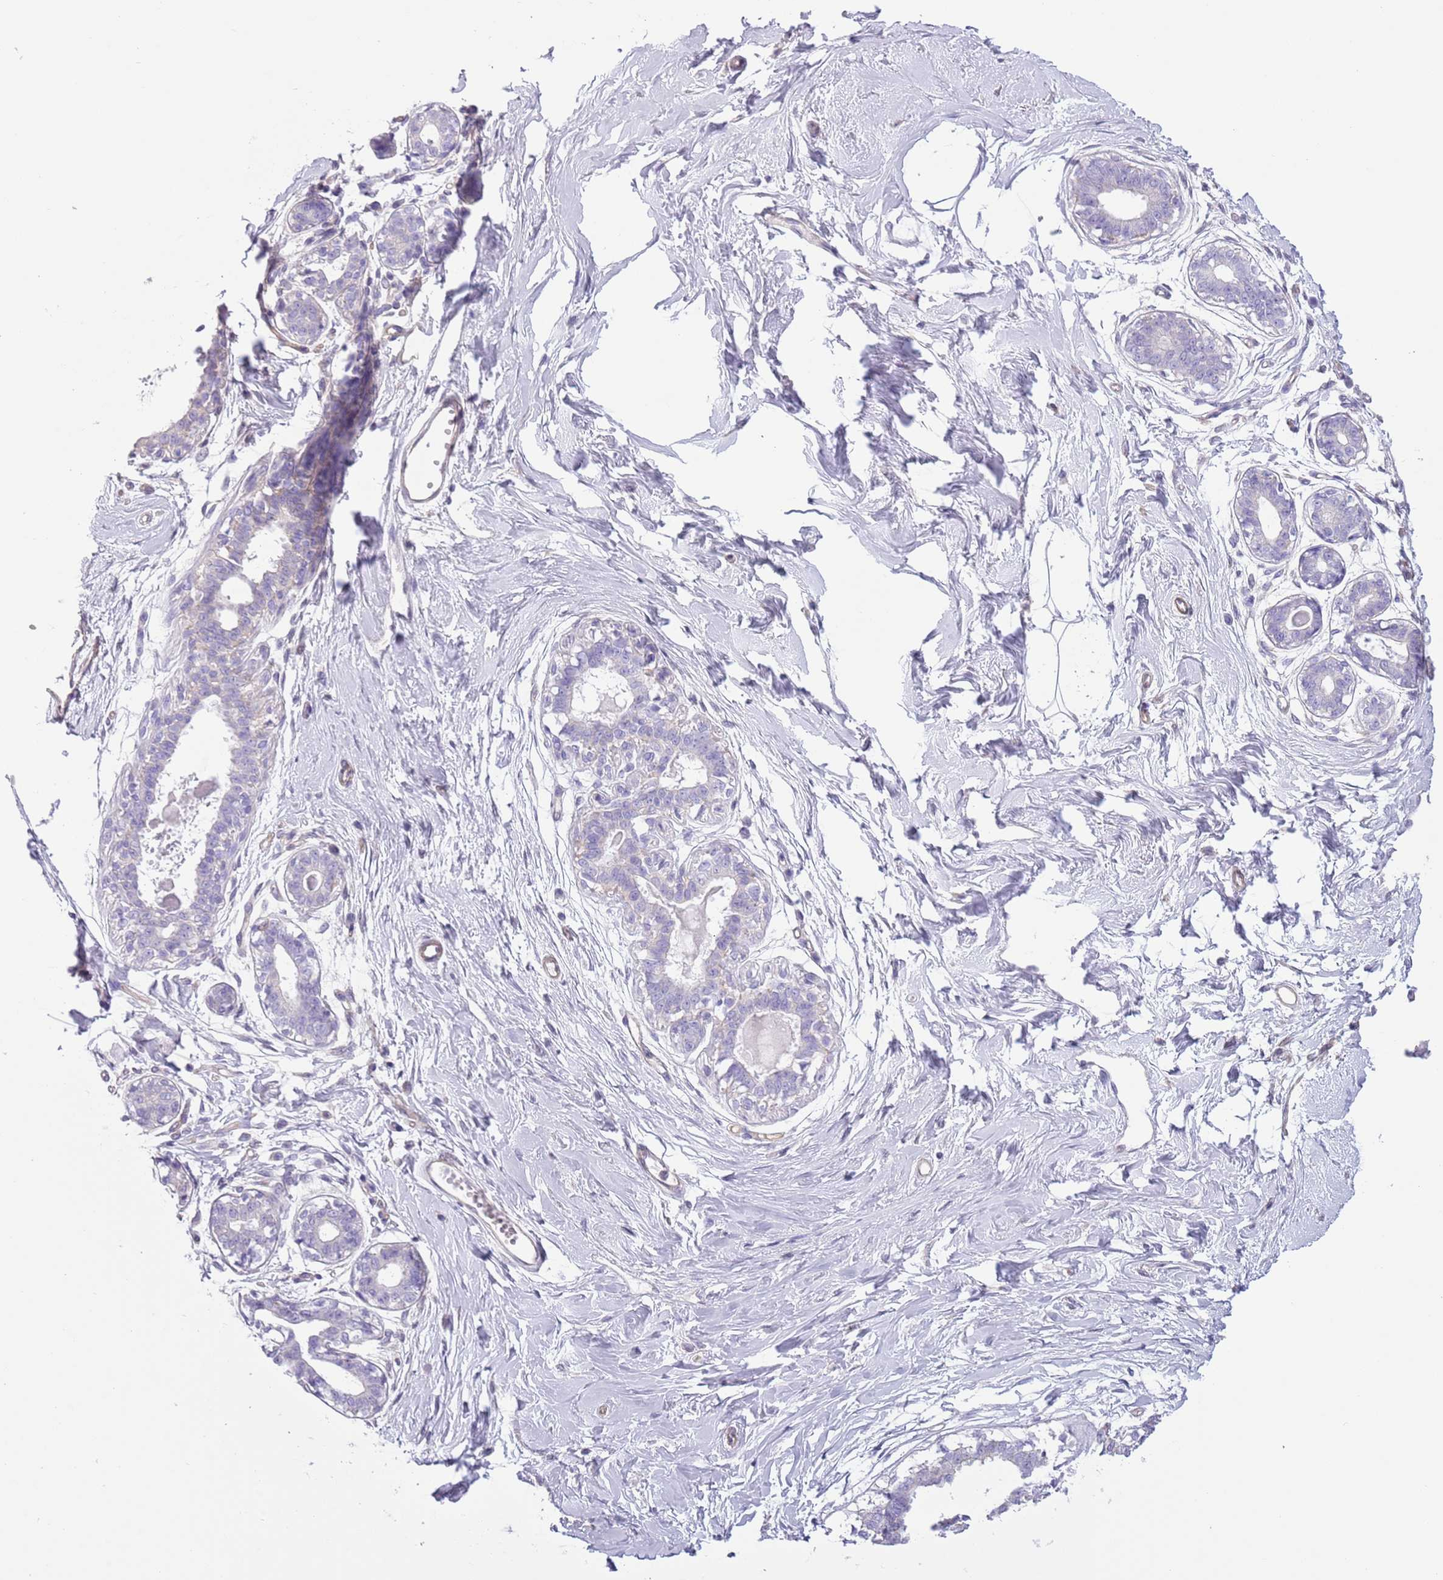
{"staining": {"intensity": "negative", "quantity": "none", "location": "none"}, "tissue": "breast", "cell_type": "Adipocytes", "image_type": "normal", "snomed": [{"axis": "morphology", "description": "Normal tissue, NOS"}, {"axis": "topography", "description": "Breast"}], "caption": "DAB immunohistochemical staining of unremarkable breast displays no significant positivity in adipocytes.", "gene": "RBP3", "patient": {"sex": "female", "age": 45}}